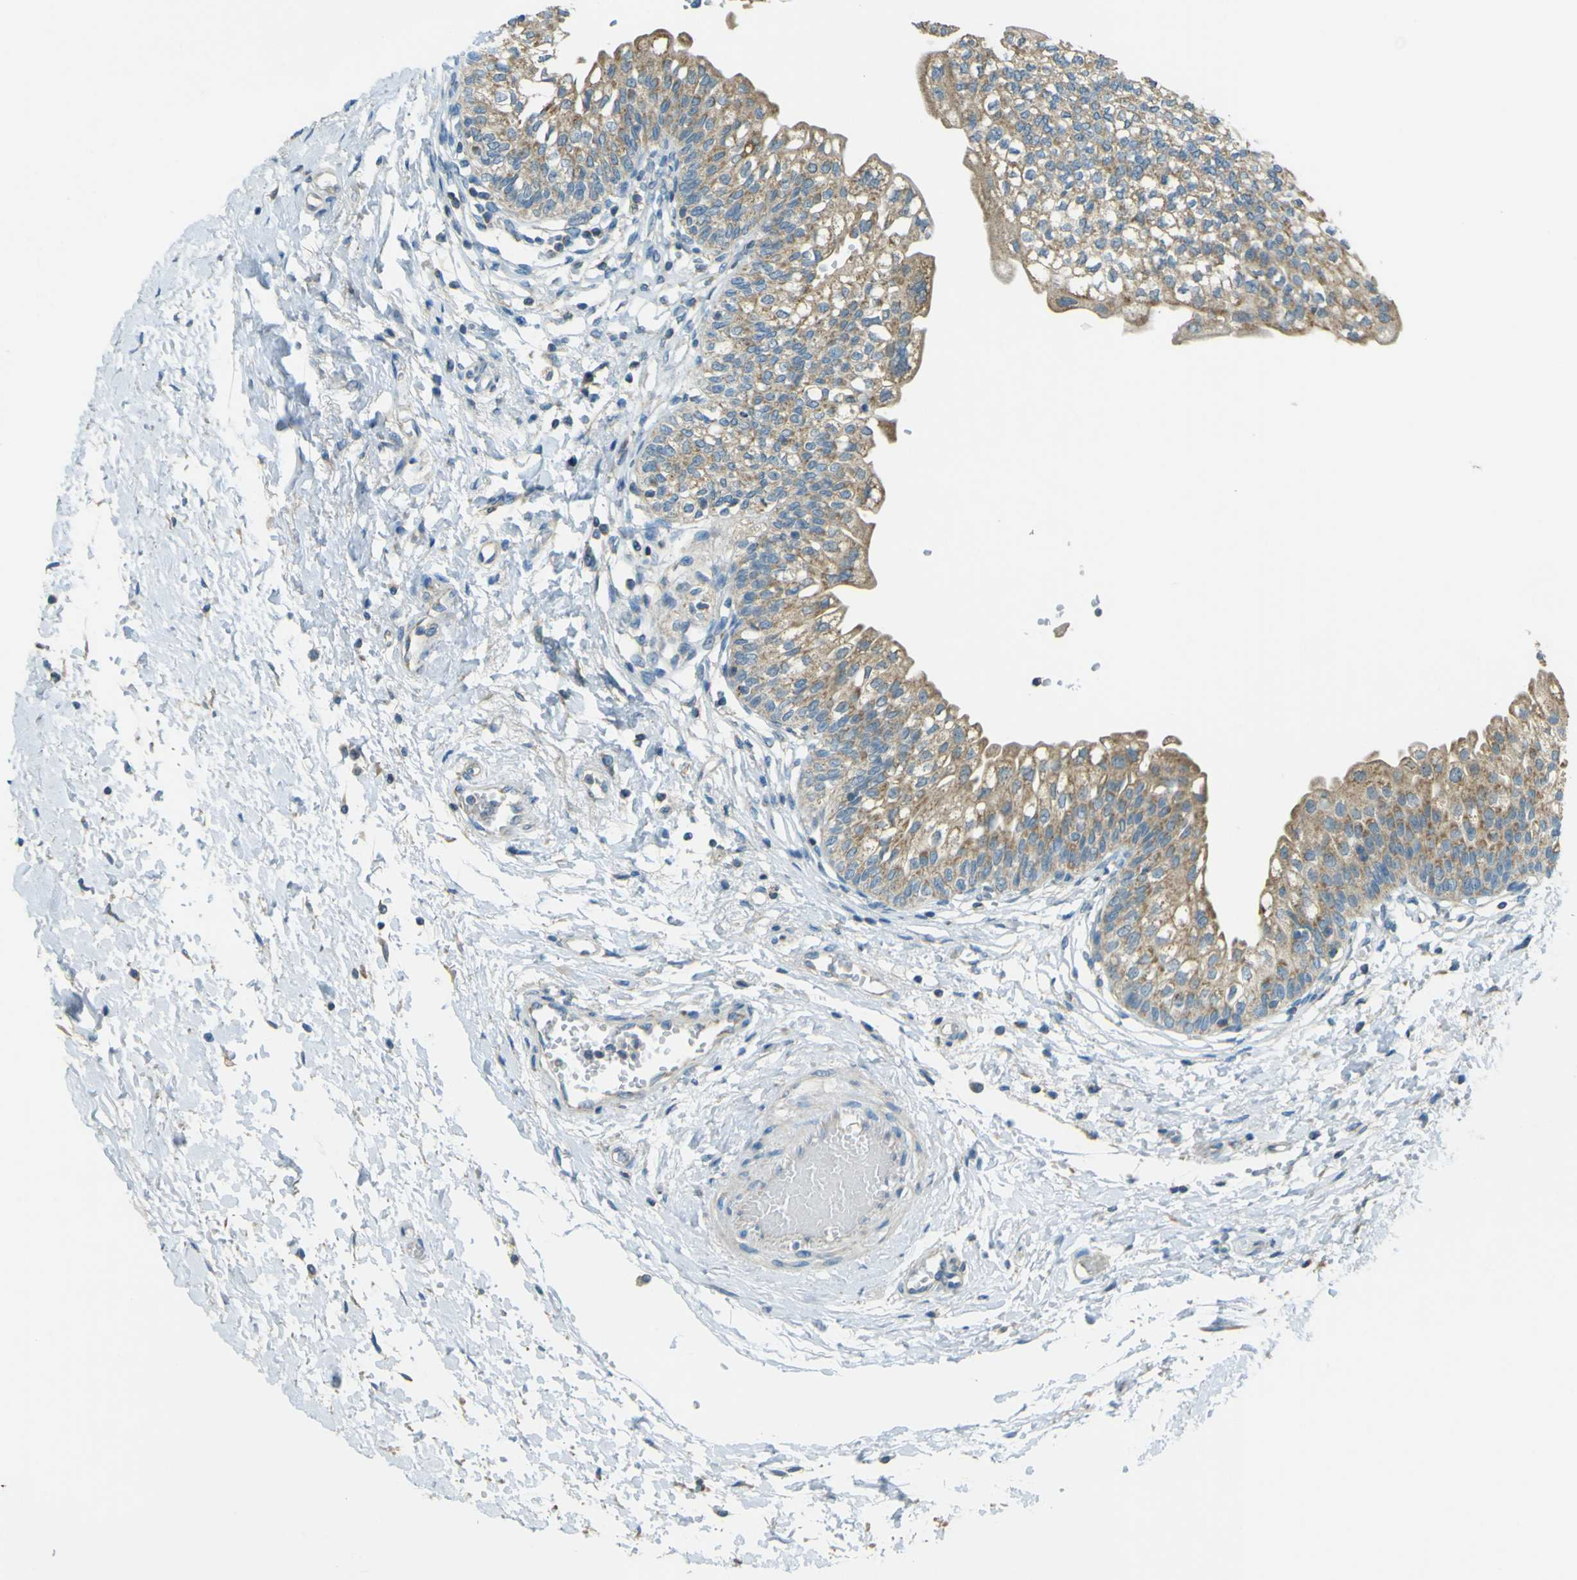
{"staining": {"intensity": "moderate", "quantity": ">75%", "location": "cytoplasmic/membranous"}, "tissue": "urinary bladder", "cell_type": "Urothelial cells", "image_type": "normal", "snomed": [{"axis": "morphology", "description": "Normal tissue, NOS"}, {"axis": "topography", "description": "Urinary bladder"}], "caption": "An immunohistochemistry image of unremarkable tissue is shown. Protein staining in brown shows moderate cytoplasmic/membranous positivity in urinary bladder within urothelial cells.", "gene": "FKTN", "patient": {"sex": "male", "age": 55}}